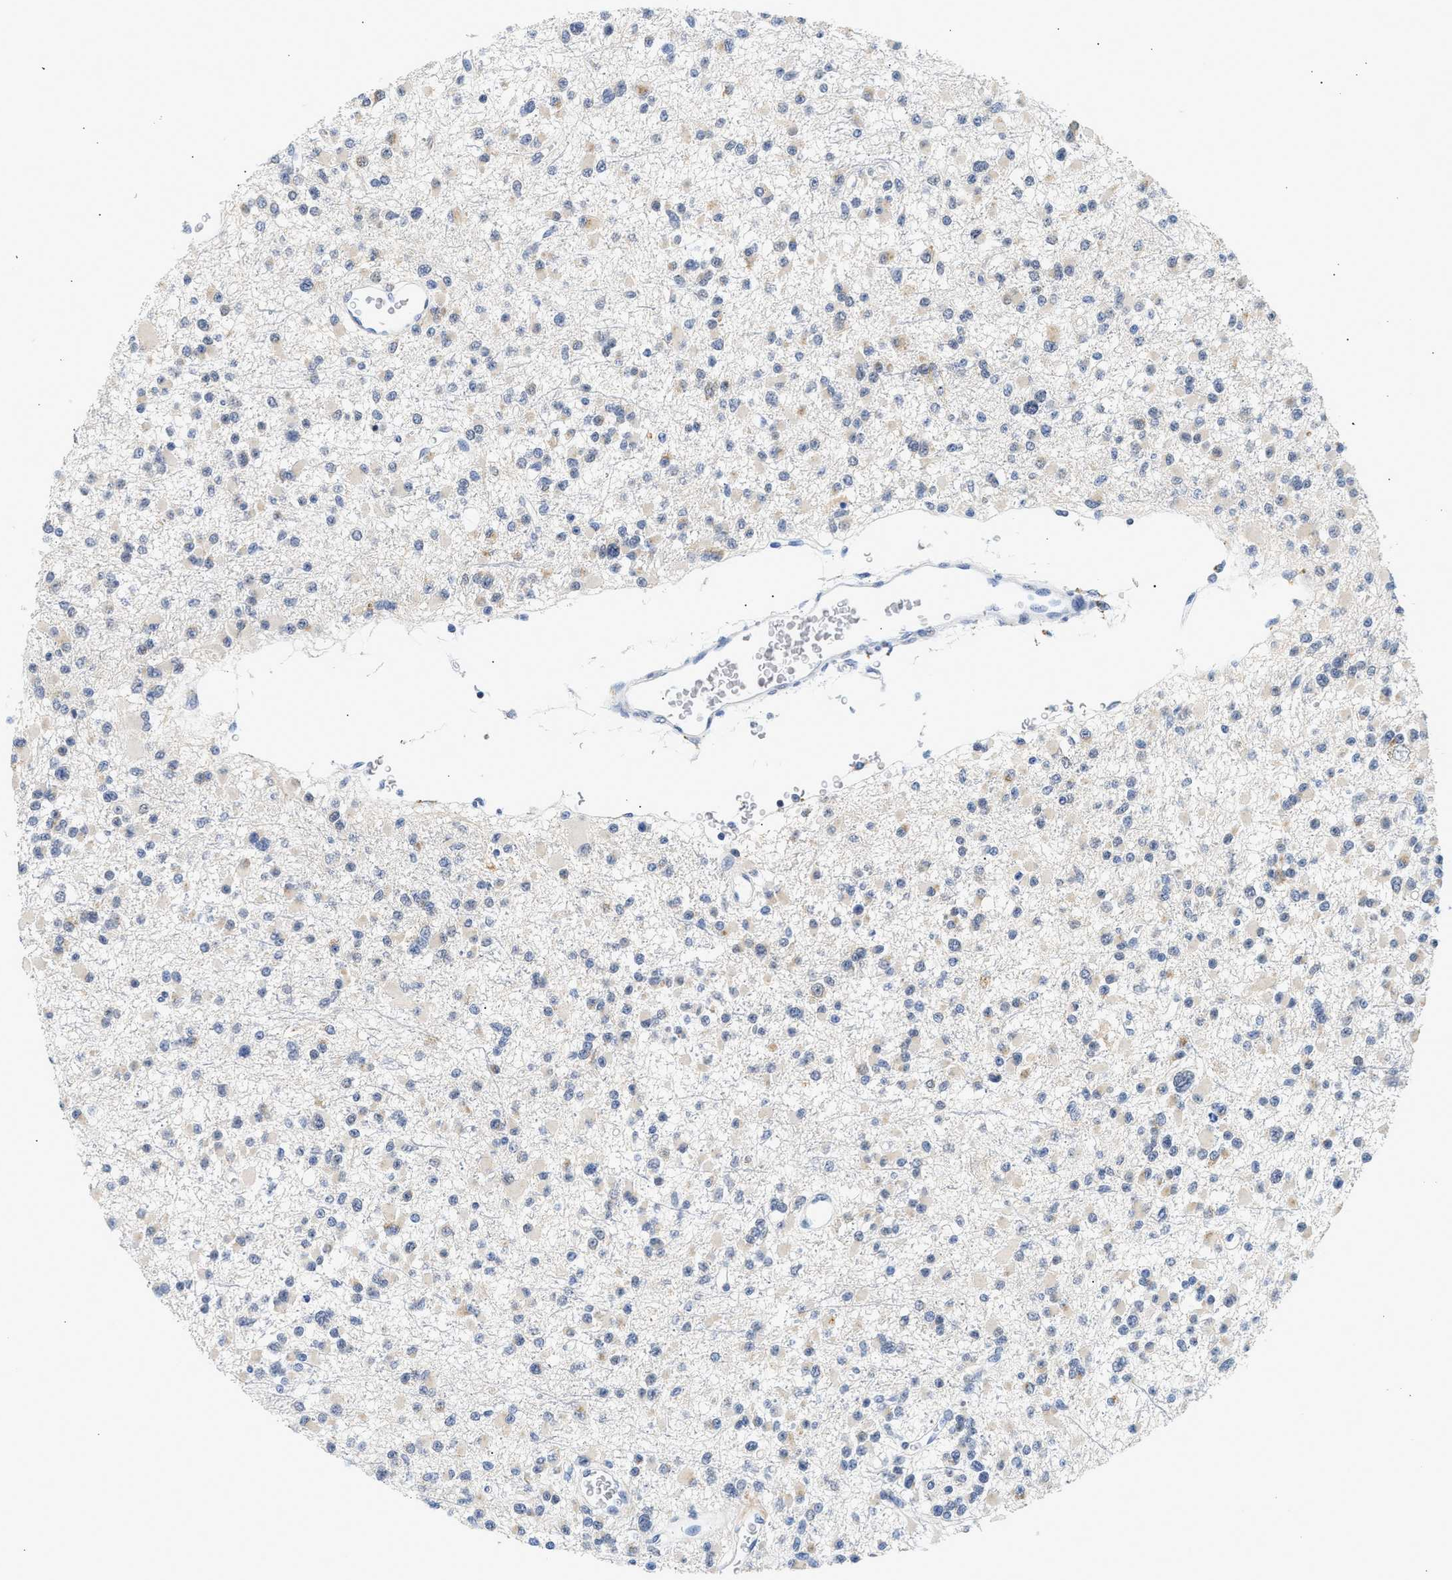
{"staining": {"intensity": "weak", "quantity": "<25%", "location": "cytoplasmic/membranous"}, "tissue": "glioma", "cell_type": "Tumor cells", "image_type": "cancer", "snomed": [{"axis": "morphology", "description": "Glioma, malignant, Low grade"}, {"axis": "topography", "description": "Brain"}], "caption": "Immunohistochemical staining of human malignant glioma (low-grade) displays no significant staining in tumor cells.", "gene": "PPM1L", "patient": {"sex": "female", "age": 22}}